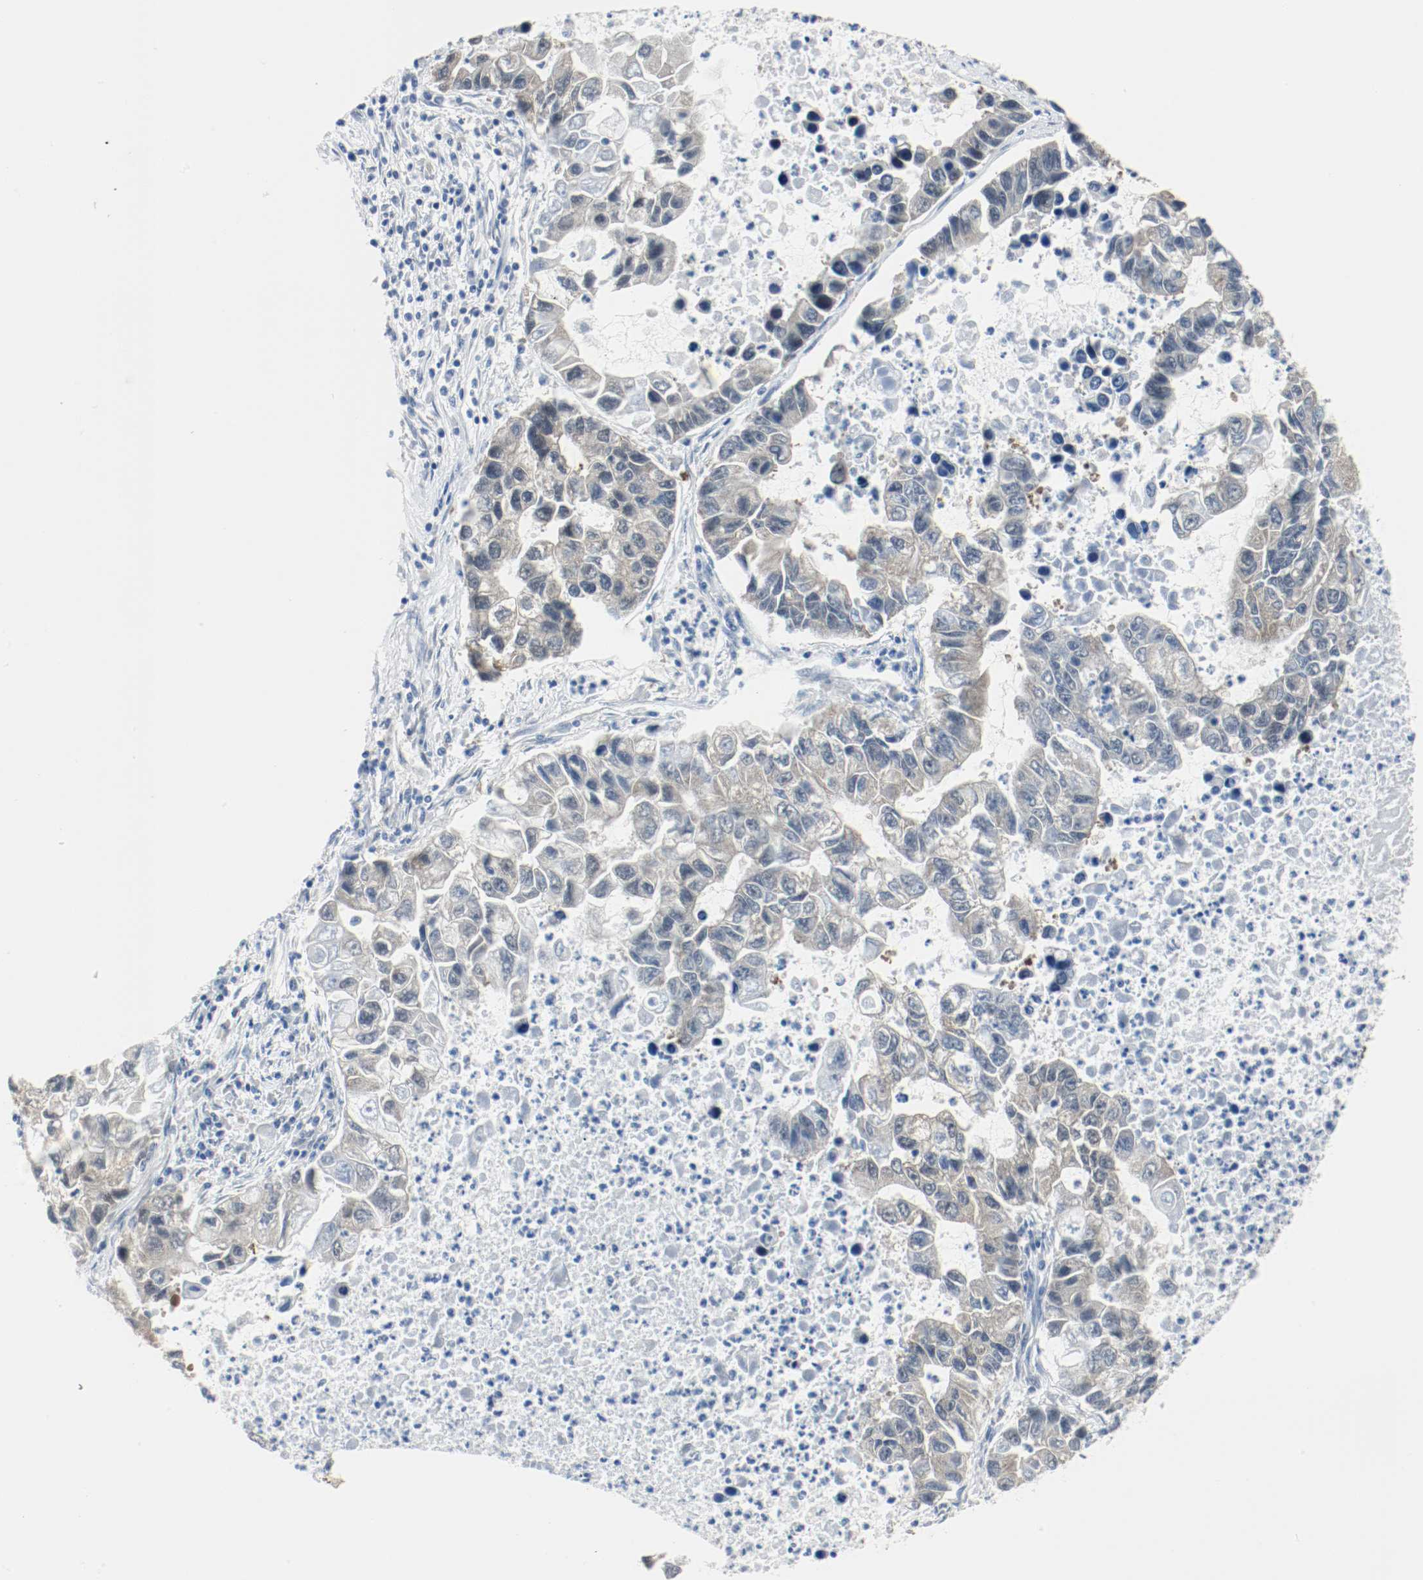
{"staining": {"intensity": "negative", "quantity": "none", "location": "none"}, "tissue": "lung cancer", "cell_type": "Tumor cells", "image_type": "cancer", "snomed": [{"axis": "morphology", "description": "Adenocarcinoma, NOS"}, {"axis": "topography", "description": "Lung"}], "caption": "Immunohistochemical staining of lung cancer reveals no significant staining in tumor cells.", "gene": "PPME1", "patient": {"sex": "female", "age": 51}}